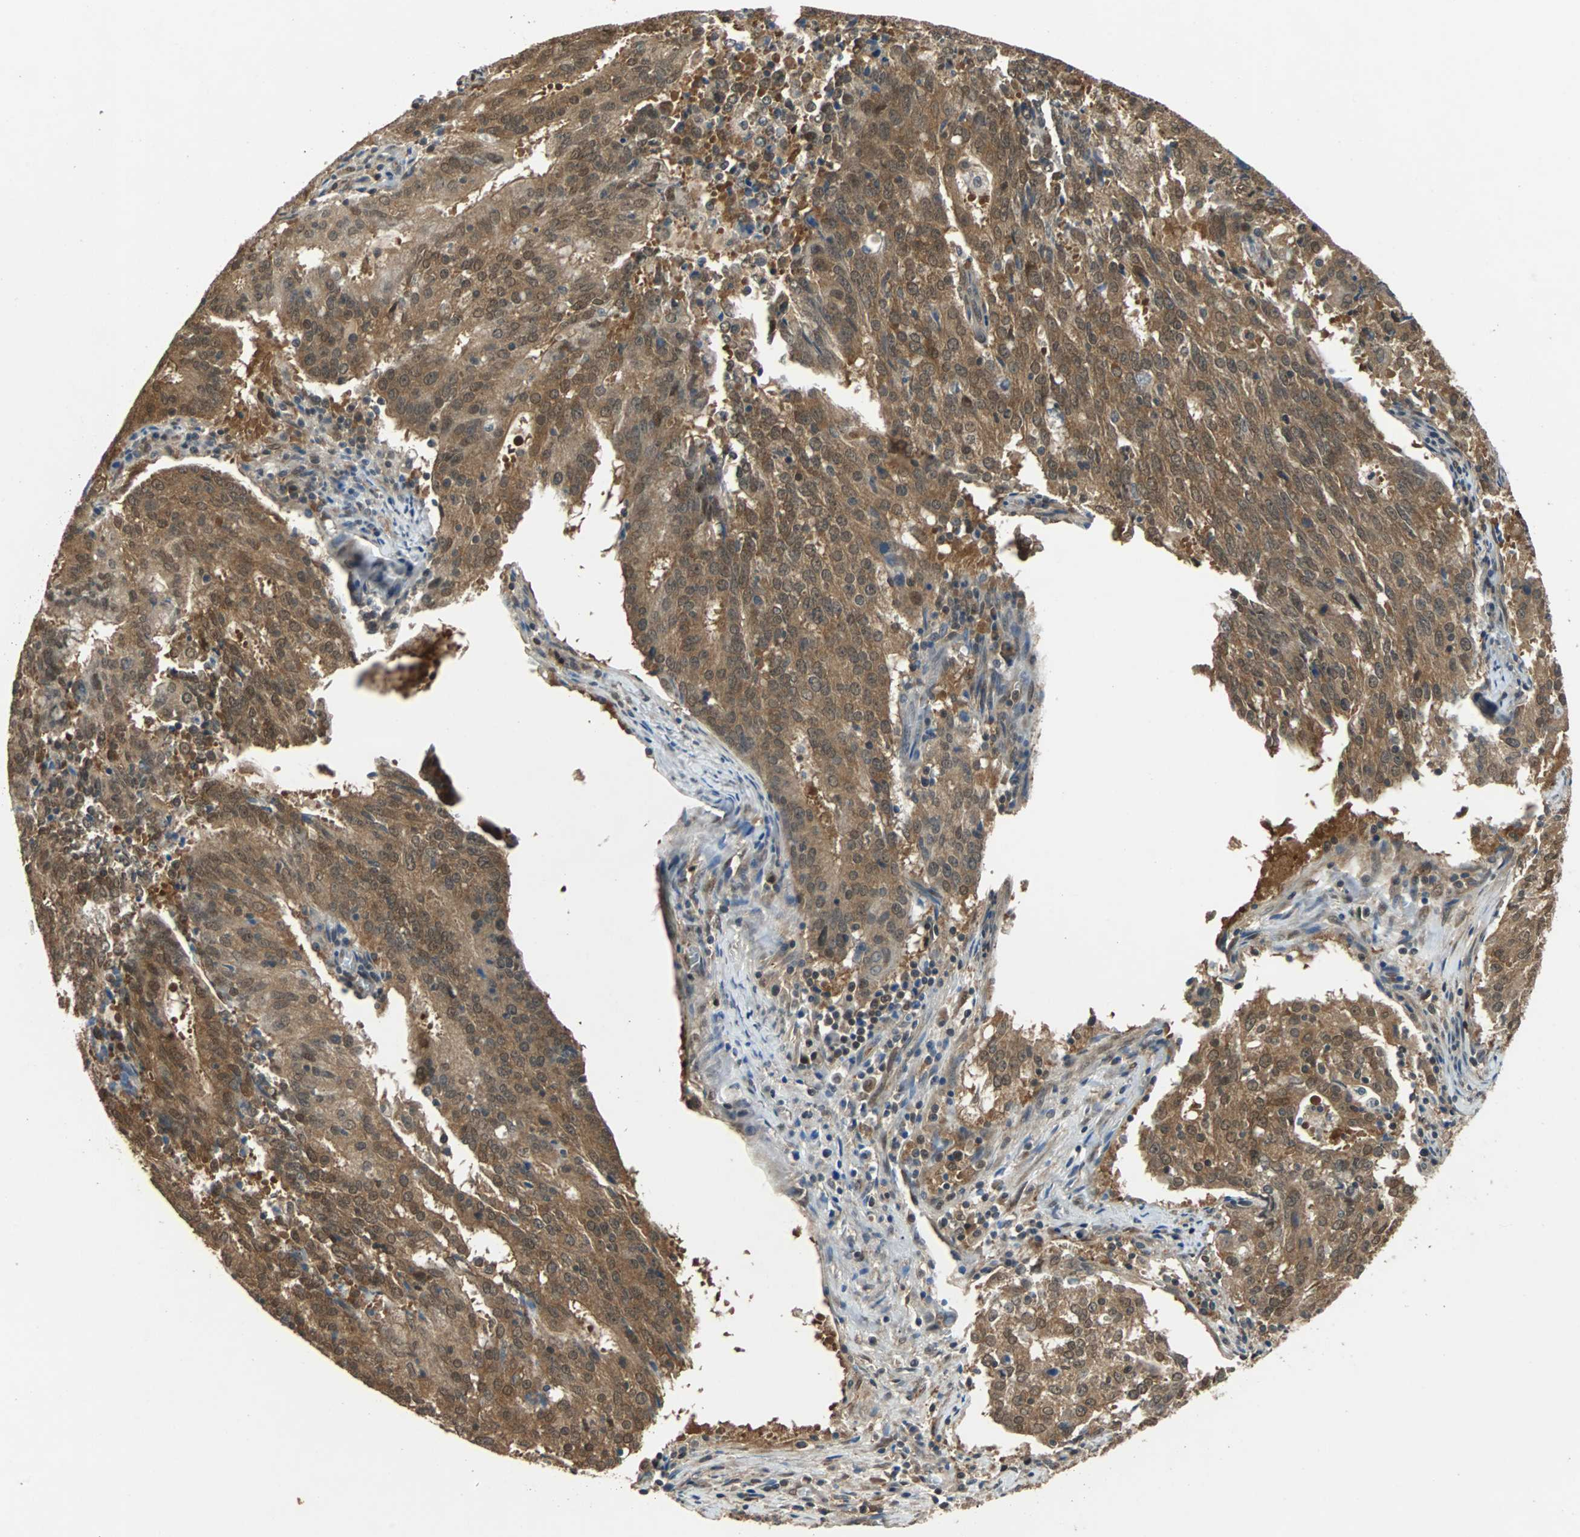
{"staining": {"intensity": "strong", "quantity": ">75%", "location": "cytoplasmic/membranous,nuclear"}, "tissue": "cervical cancer", "cell_type": "Tumor cells", "image_type": "cancer", "snomed": [{"axis": "morphology", "description": "Adenocarcinoma, NOS"}, {"axis": "topography", "description": "Cervix"}], "caption": "High-power microscopy captured an immunohistochemistry photomicrograph of cervical cancer (adenocarcinoma), revealing strong cytoplasmic/membranous and nuclear expression in about >75% of tumor cells.", "gene": "PRDX6", "patient": {"sex": "female", "age": 44}}